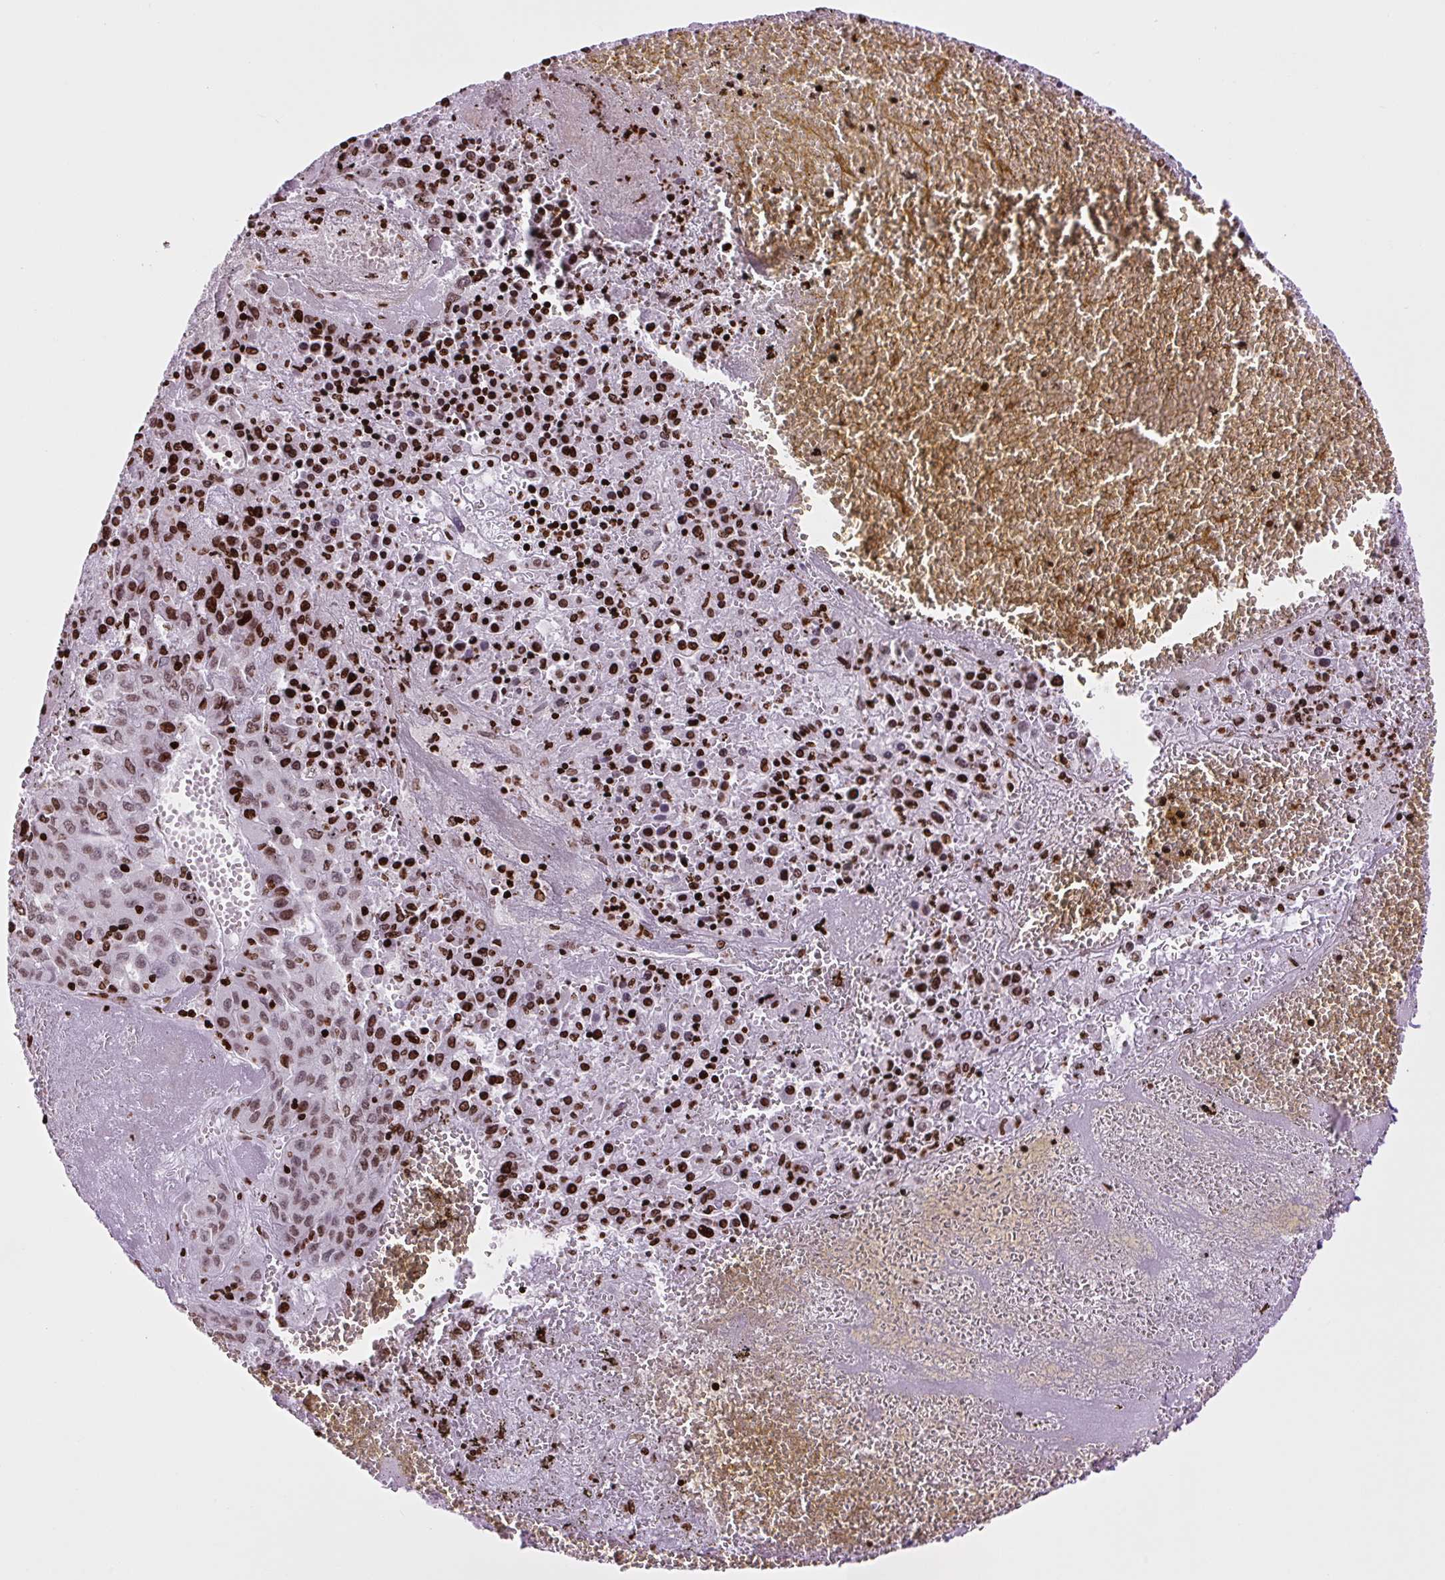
{"staining": {"intensity": "strong", "quantity": "25%-75%", "location": "nuclear"}, "tissue": "liver cancer", "cell_type": "Tumor cells", "image_type": "cancer", "snomed": [{"axis": "morphology", "description": "Carcinoma, Hepatocellular, NOS"}, {"axis": "topography", "description": "Liver"}], "caption": "Hepatocellular carcinoma (liver) stained for a protein (brown) displays strong nuclear positive staining in about 25%-75% of tumor cells.", "gene": "H1-3", "patient": {"sex": "female", "age": 53}}